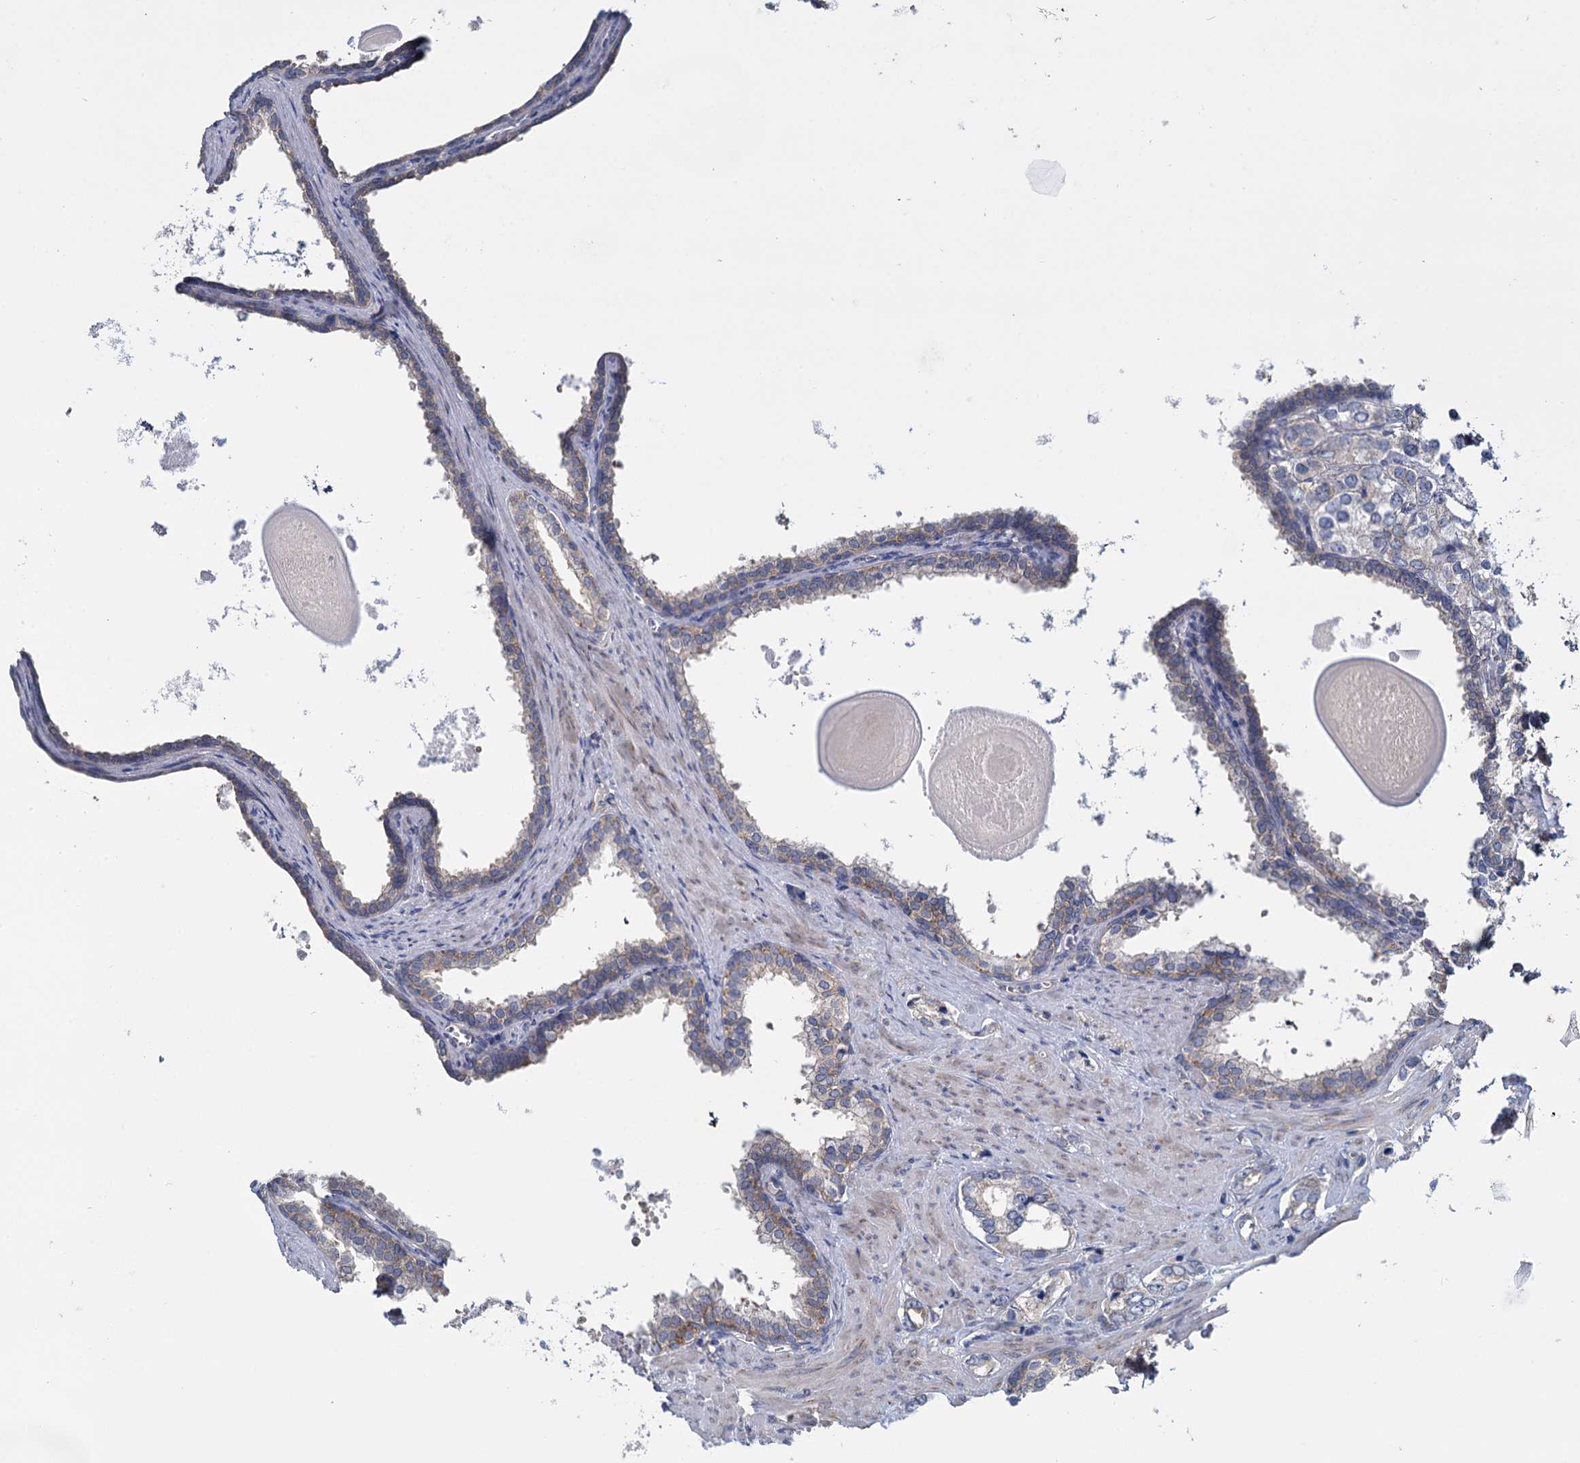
{"staining": {"intensity": "moderate", "quantity": "<25%", "location": "cytoplasmic/membranous"}, "tissue": "prostate cancer", "cell_type": "Tumor cells", "image_type": "cancer", "snomed": [{"axis": "morphology", "description": "Adenocarcinoma, High grade"}, {"axis": "topography", "description": "Prostate"}], "caption": "The histopathology image displays a brown stain indicating the presence of a protein in the cytoplasmic/membranous of tumor cells in adenocarcinoma (high-grade) (prostate).", "gene": "GSTM2", "patient": {"sex": "male", "age": 66}}